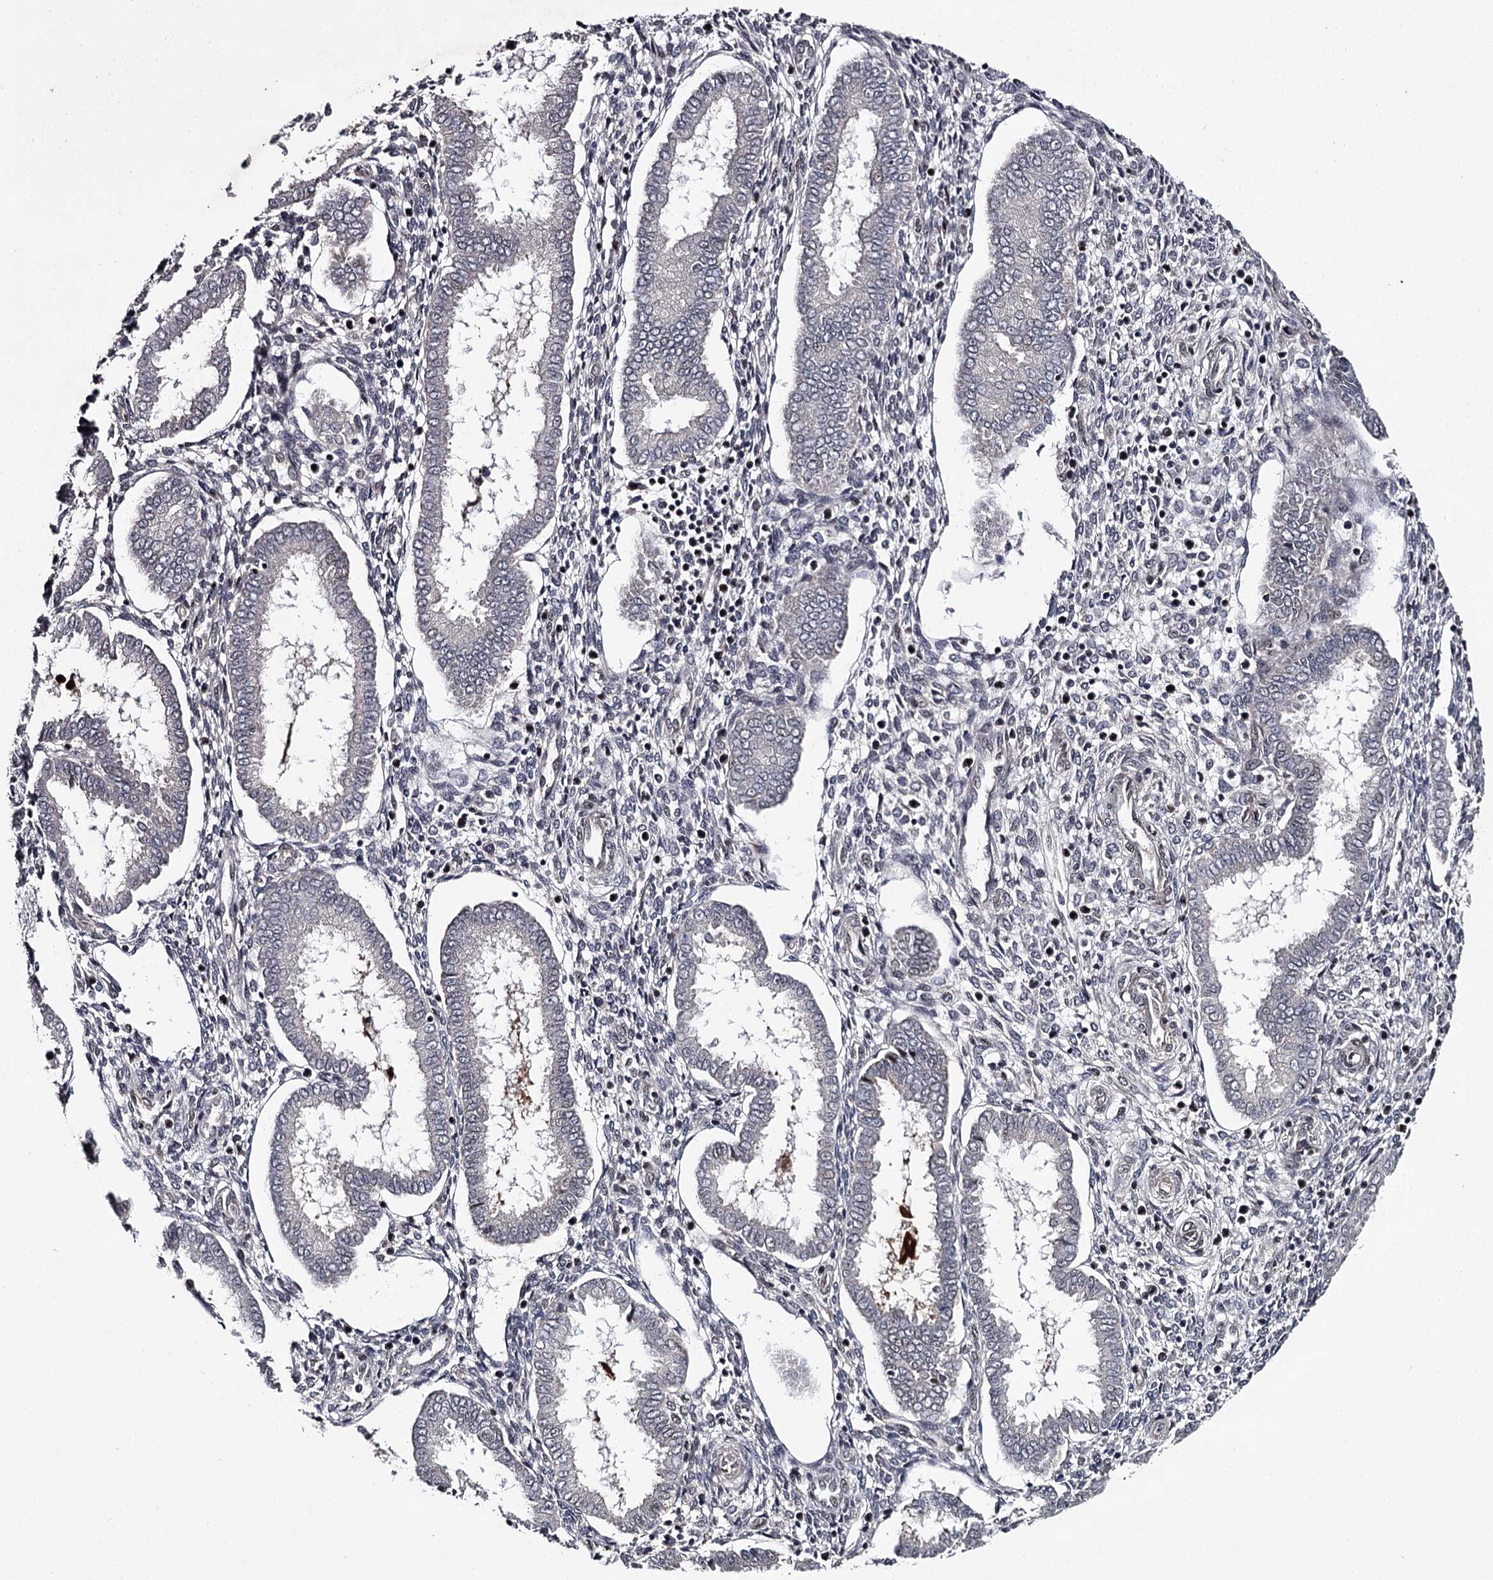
{"staining": {"intensity": "negative", "quantity": "none", "location": "none"}, "tissue": "endometrium", "cell_type": "Cells in endometrial stroma", "image_type": "normal", "snomed": [{"axis": "morphology", "description": "Normal tissue, NOS"}, {"axis": "topography", "description": "Endometrium"}], "caption": "This histopathology image is of unremarkable endometrium stained with IHC to label a protein in brown with the nuclei are counter-stained blue. There is no staining in cells in endometrial stroma.", "gene": "RNF44", "patient": {"sex": "female", "age": 24}}